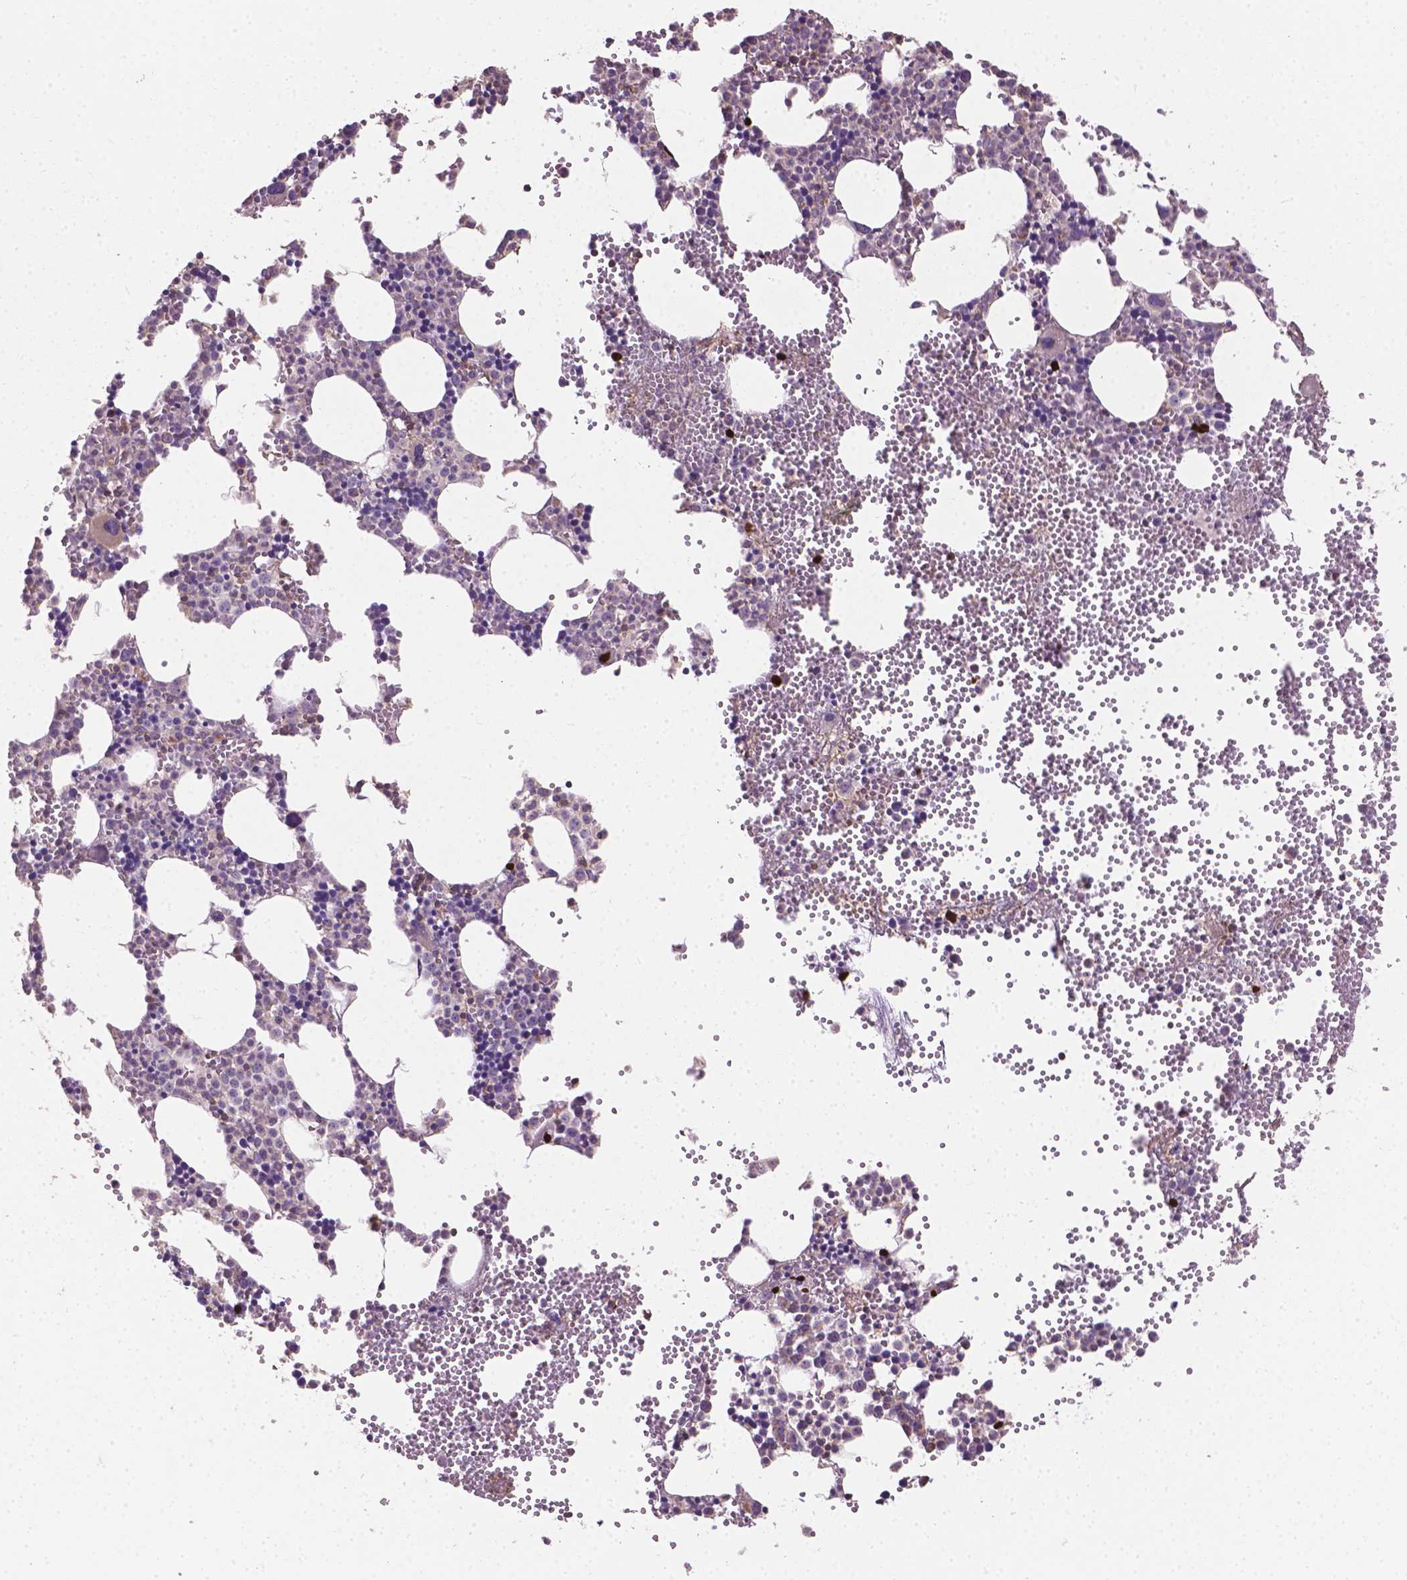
{"staining": {"intensity": "weak", "quantity": "<25%", "location": "cytoplasmic/membranous"}, "tissue": "bone marrow", "cell_type": "Hematopoietic cells", "image_type": "normal", "snomed": [{"axis": "morphology", "description": "Normal tissue, NOS"}, {"axis": "topography", "description": "Bone marrow"}], "caption": "This is an IHC micrograph of normal bone marrow. There is no positivity in hematopoietic cells.", "gene": "TCAF1", "patient": {"sex": "male", "age": 89}}